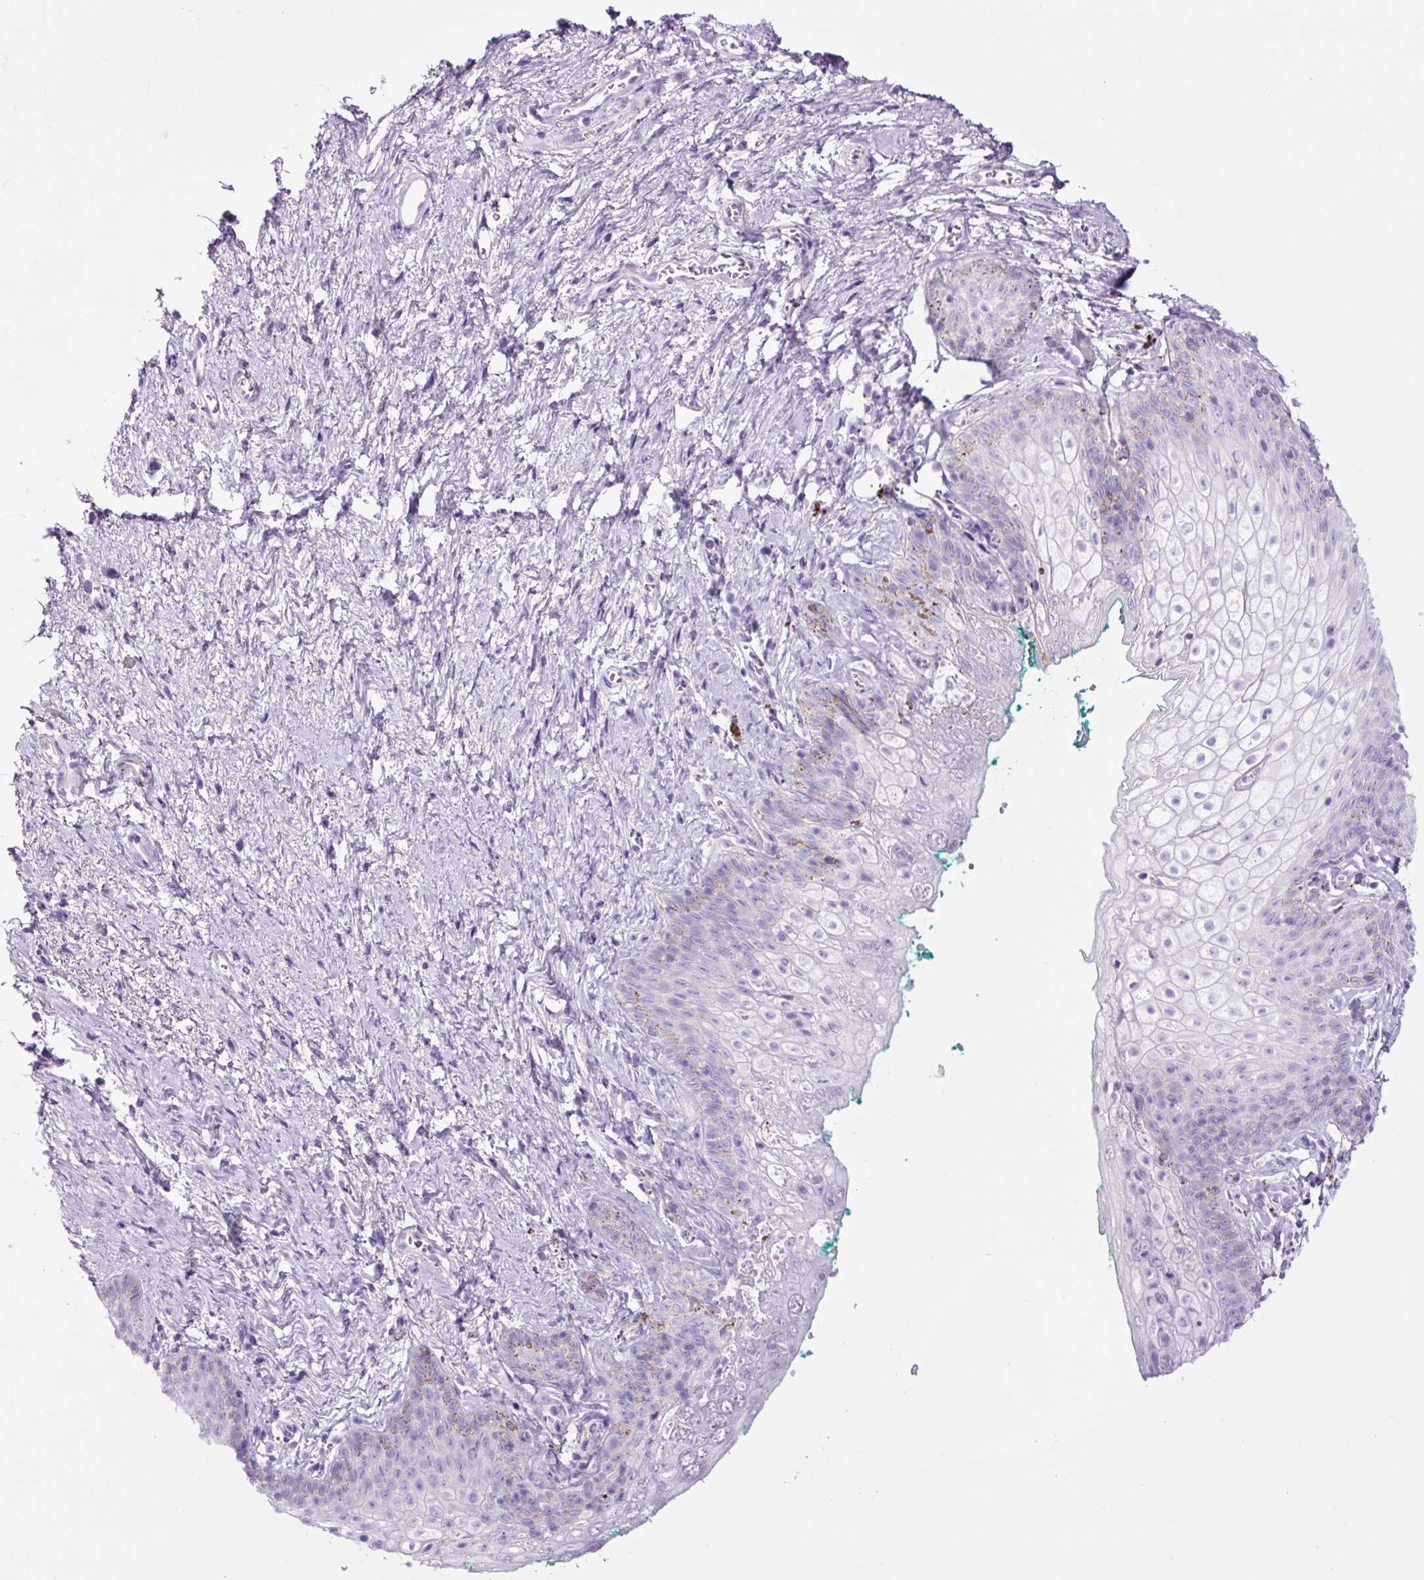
{"staining": {"intensity": "negative", "quantity": "none", "location": "none"}, "tissue": "vagina", "cell_type": "Squamous epithelial cells", "image_type": "normal", "snomed": [{"axis": "morphology", "description": "Normal tissue, NOS"}, {"axis": "topography", "description": "Vulva"}, {"axis": "topography", "description": "Vagina"}, {"axis": "topography", "description": "Peripheral nerve tissue"}], "caption": "A high-resolution histopathology image shows IHC staining of normal vagina, which demonstrates no significant expression in squamous epithelial cells. (Stains: DAB immunohistochemistry (IHC) with hematoxylin counter stain, Microscopy: brightfield microscopy at high magnification).", "gene": "LCN10", "patient": {"sex": "female", "age": 66}}